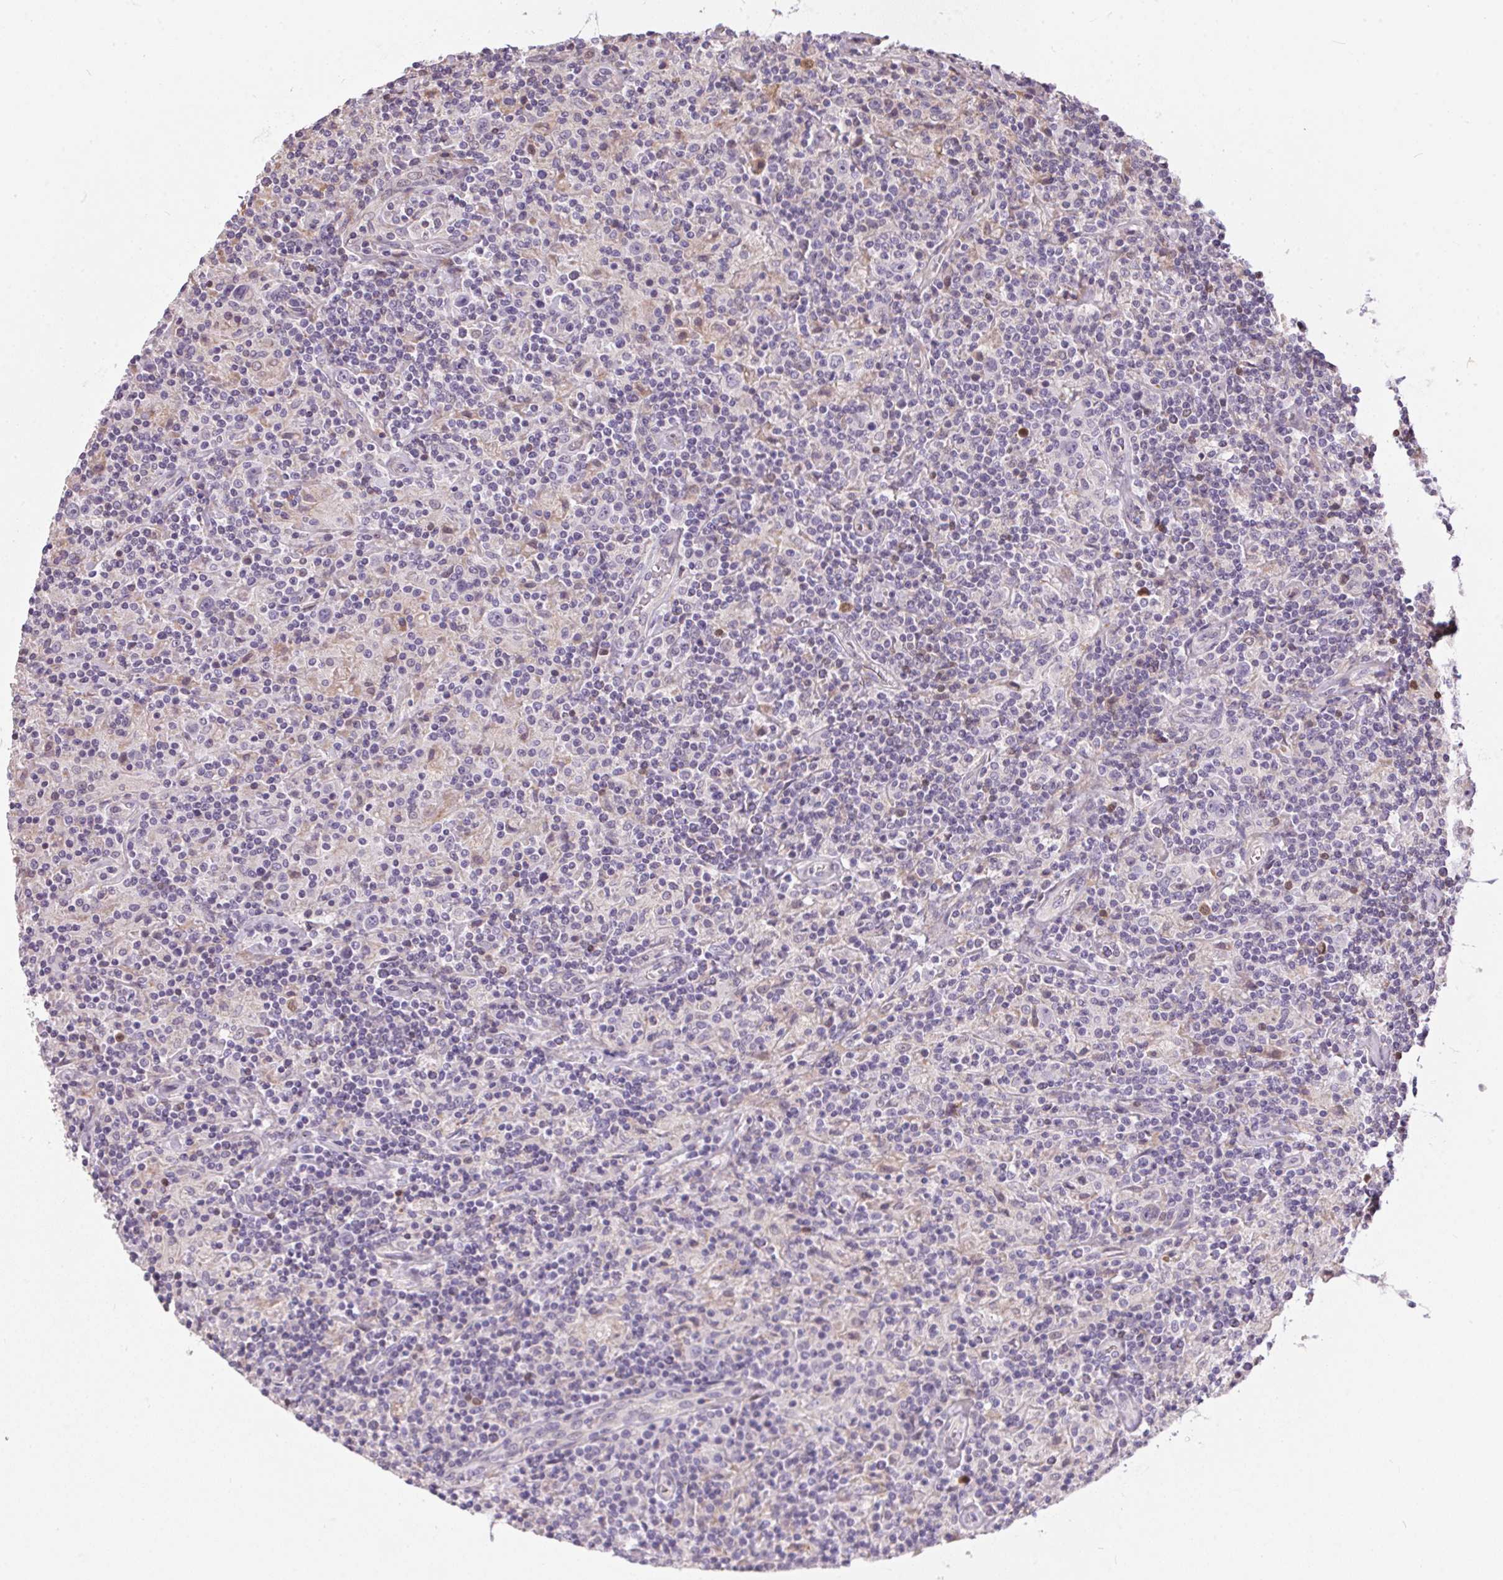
{"staining": {"intensity": "negative", "quantity": "none", "location": "none"}, "tissue": "lymphoma", "cell_type": "Tumor cells", "image_type": "cancer", "snomed": [{"axis": "morphology", "description": "Hodgkin's disease, NOS"}, {"axis": "topography", "description": "Lymph node"}], "caption": "Tumor cells show no significant protein staining in lymphoma.", "gene": "UNC13B", "patient": {"sex": "male", "age": 70}}